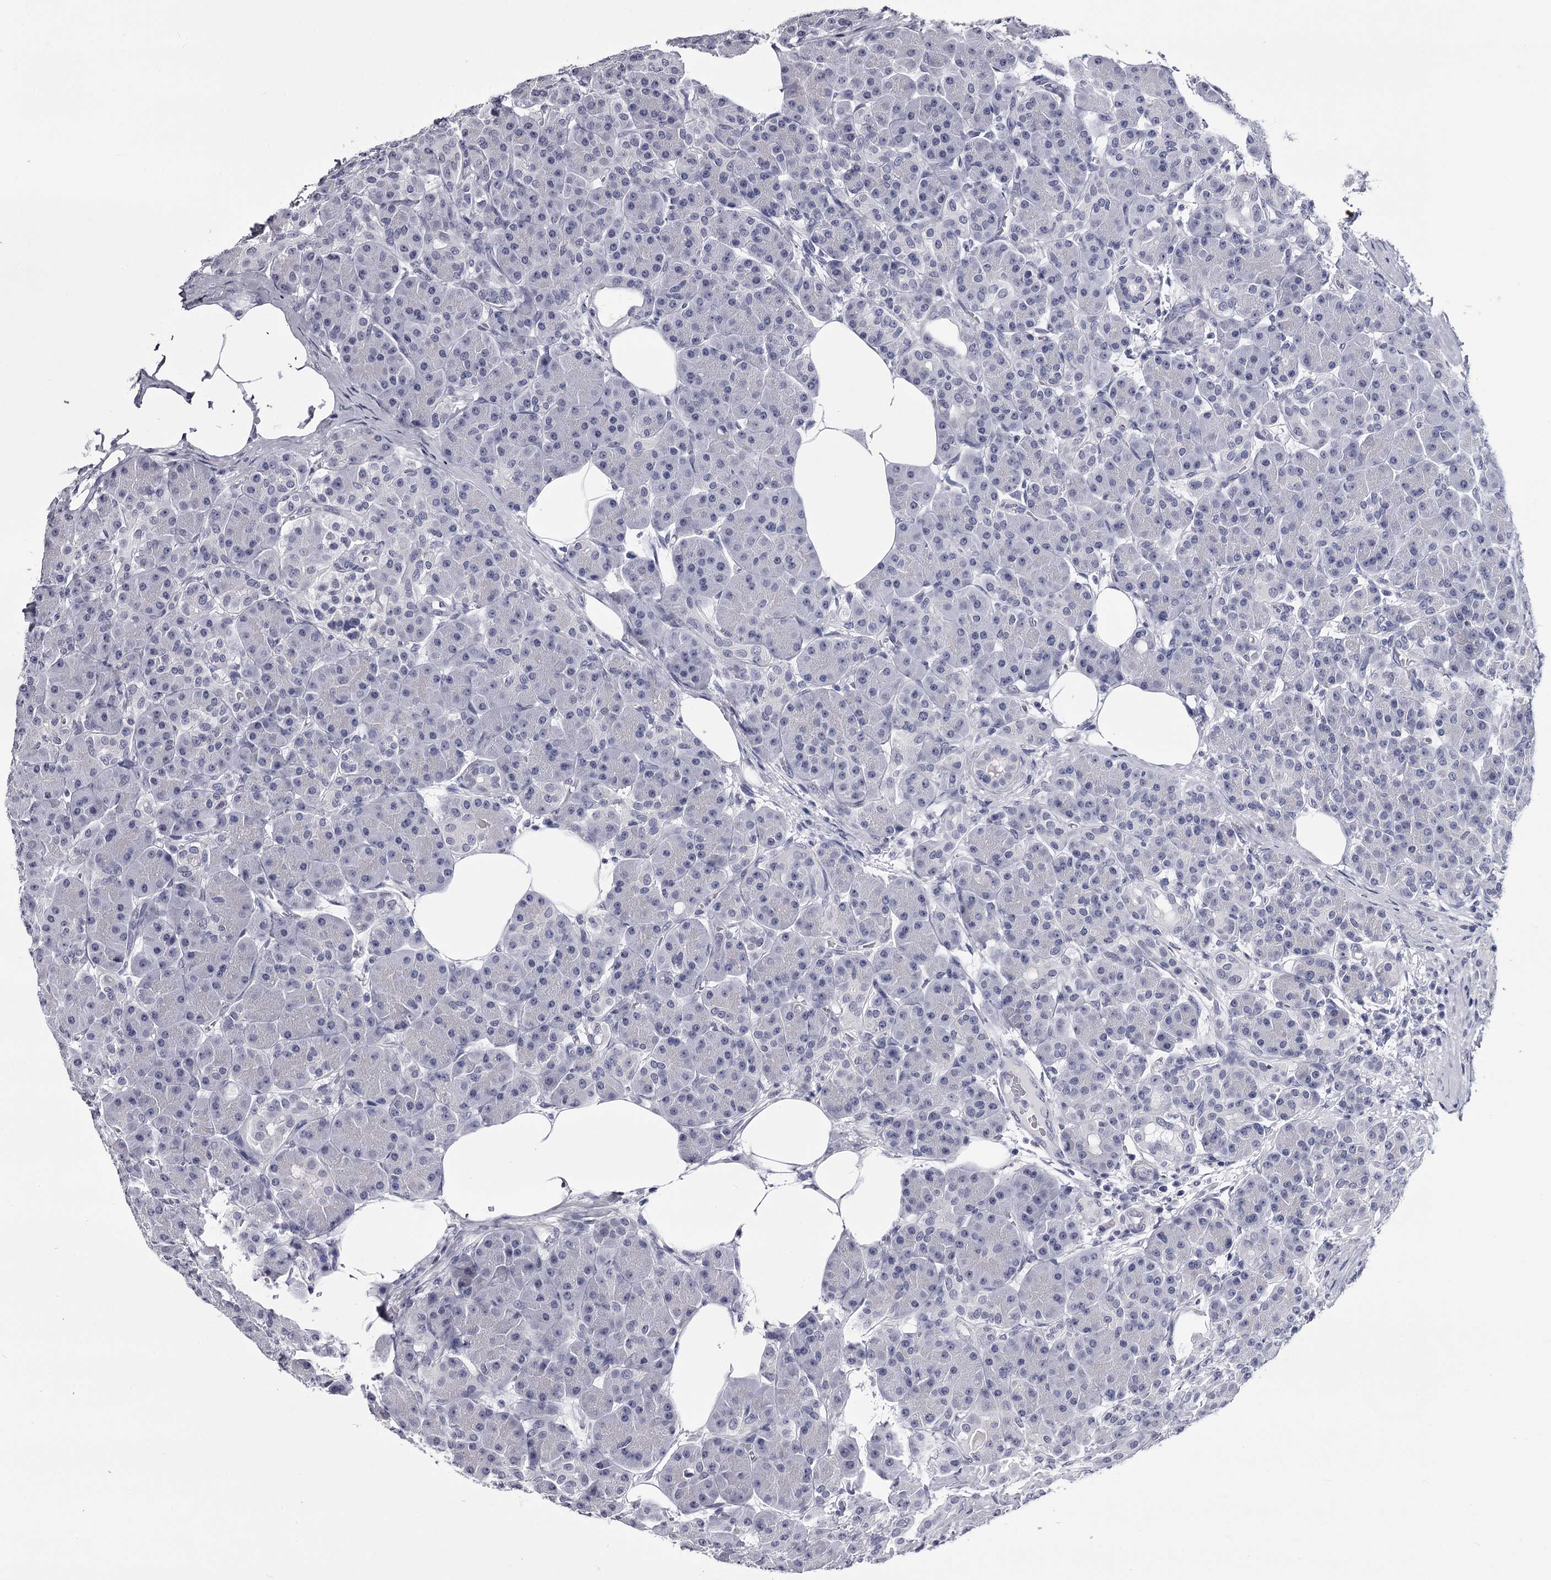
{"staining": {"intensity": "negative", "quantity": "none", "location": "none"}, "tissue": "pancreas", "cell_type": "Exocrine glandular cells", "image_type": "normal", "snomed": [{"axis": "morphology", "description": "Normal tissue, NOS"}, {"axis": "topography", "description": "Pancreas"}], "caption": "Immunohistochemistry (IHC) image of benign human pancreas stained for a protein (brown), which demonstrates no expression in exocrine glandular cells.", "gene": "OVOL2", "patient": {"sex": "male", "age": 63}}